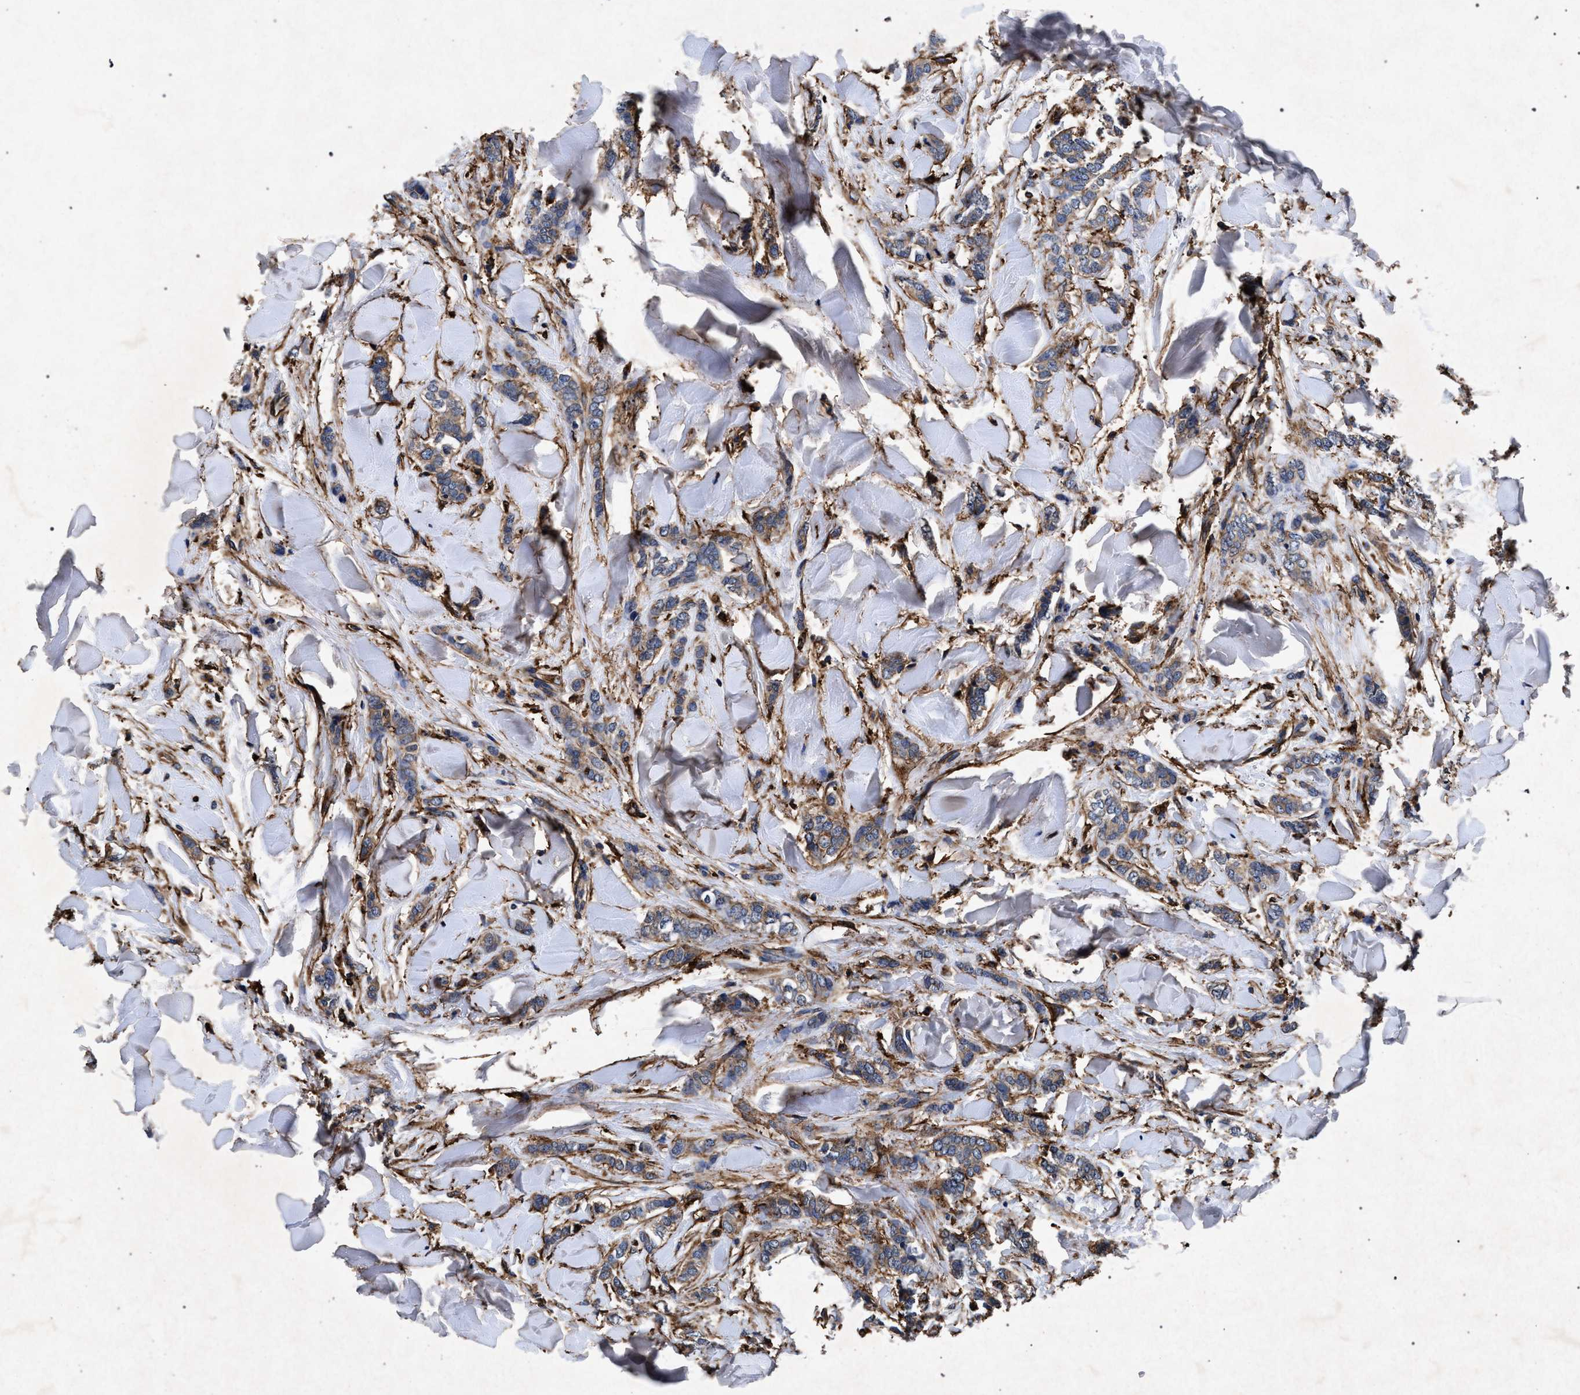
{"staining": {"intensity": "weak", "quantity": ">75%", "location": "cytoplasmic/membranous"}, "tissue": "breast cancer", "cell_type": "Tumor cells", "image_type": "cancer", "snomed": [{"axis": "morphology", "description": "Lobular carcinoma"}, {"axis": "topography", "description": "Skin"}, {"axis": "topography", "description": "Breast"}], "caption": "High-power microscopy captured an immunohistochemistry micrograph of breast lobular carcinoma, revealing weak cytoplasmic/membranous staining in about >75% of tumor cells.", "gene": "MARCKS", "patient": {"sex": "female", "age": 46}}